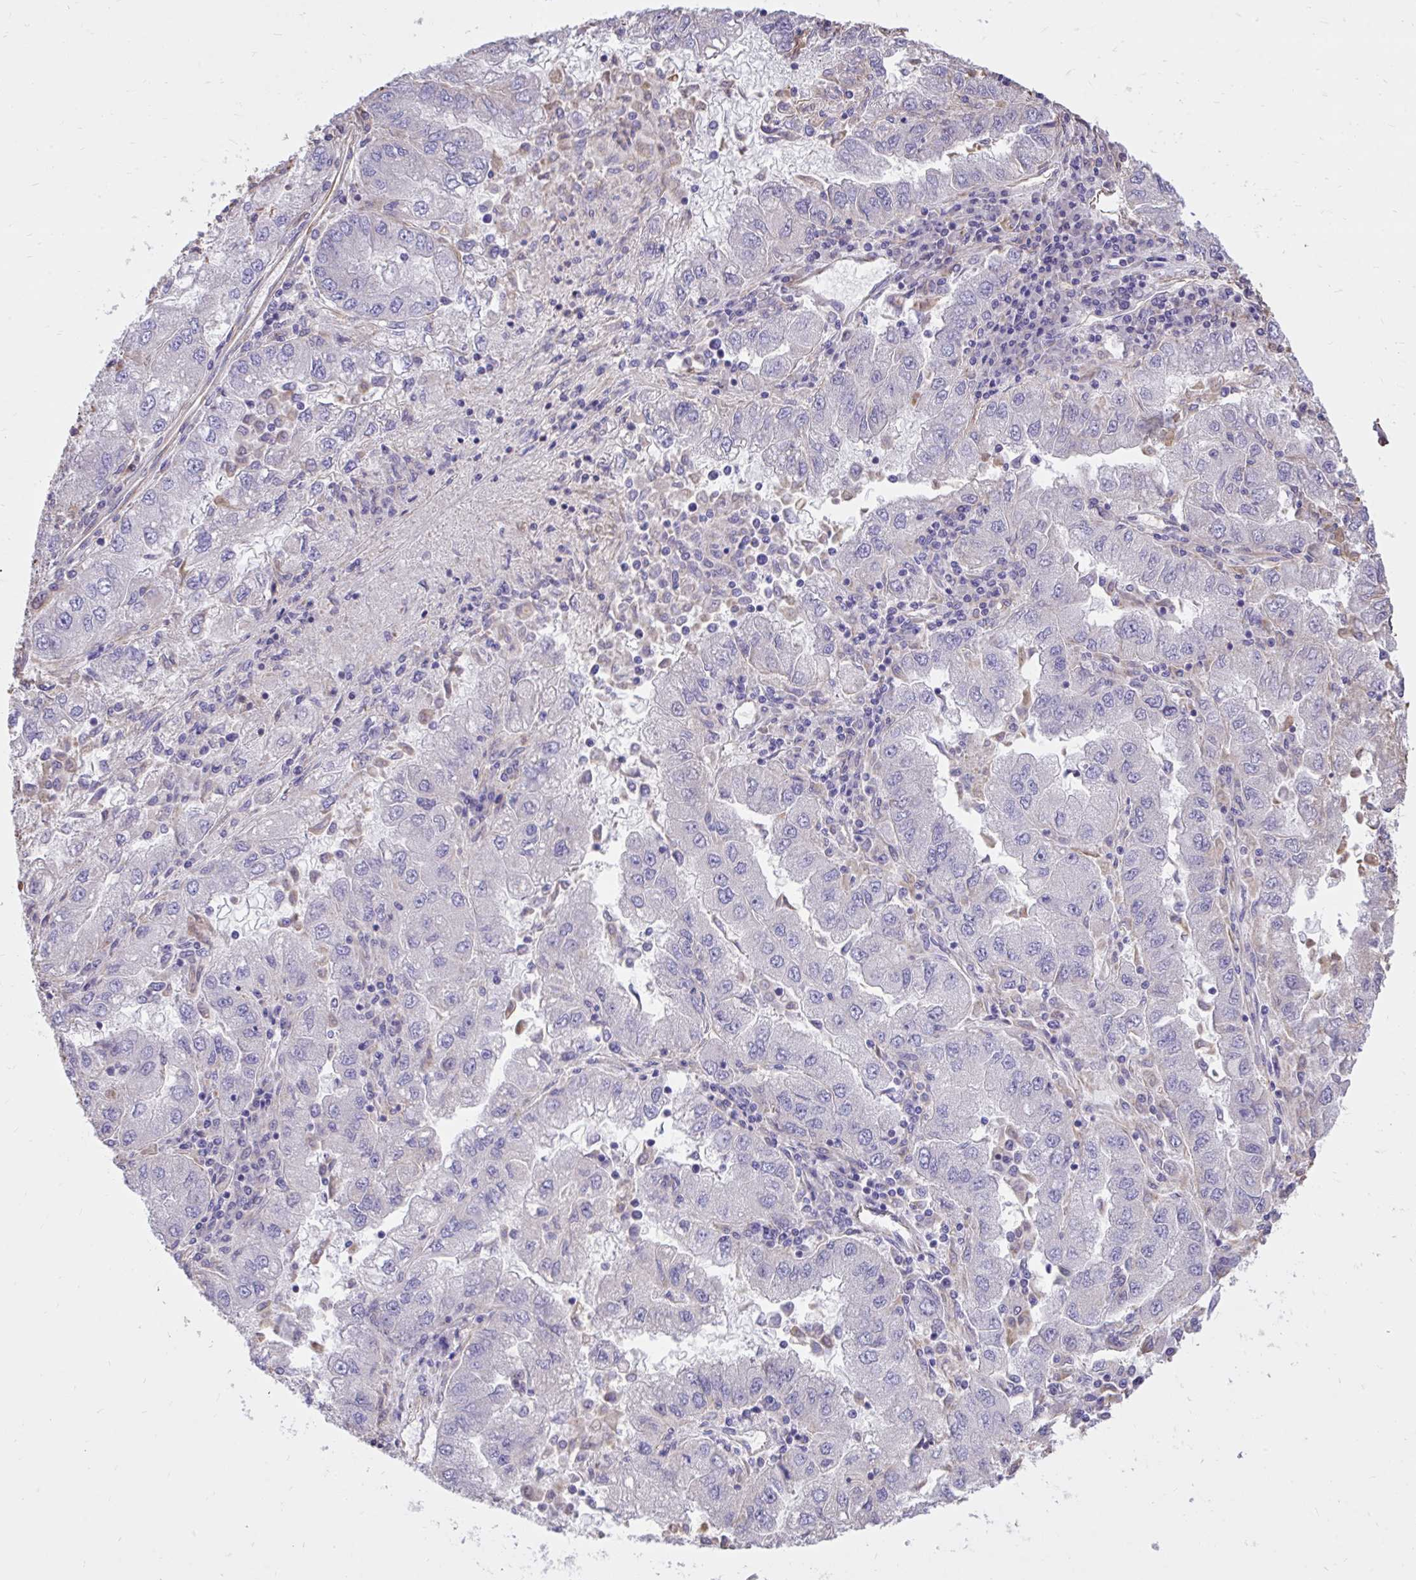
{"staining": {"intensity": "negative", "quantity": "none", "location": "none"}, "tissue": "lung cancer", "cell_type": "Tumor cells", "image_type": "cancer", "snomed": [{"axis": "morphology", "description": "Adenocarcinoma, NOS"}, {"axis": "morphology", "description": "Adenocarcinoma primary or metastatic"}, {"axis": "topography", "description": "Lung"}], "caption": "Tumor cells show no significant expression in lung adenocarcinoma primary or metastatic.", "gene": "RNF103", "patient": {"sex": "male", "age": 74}}